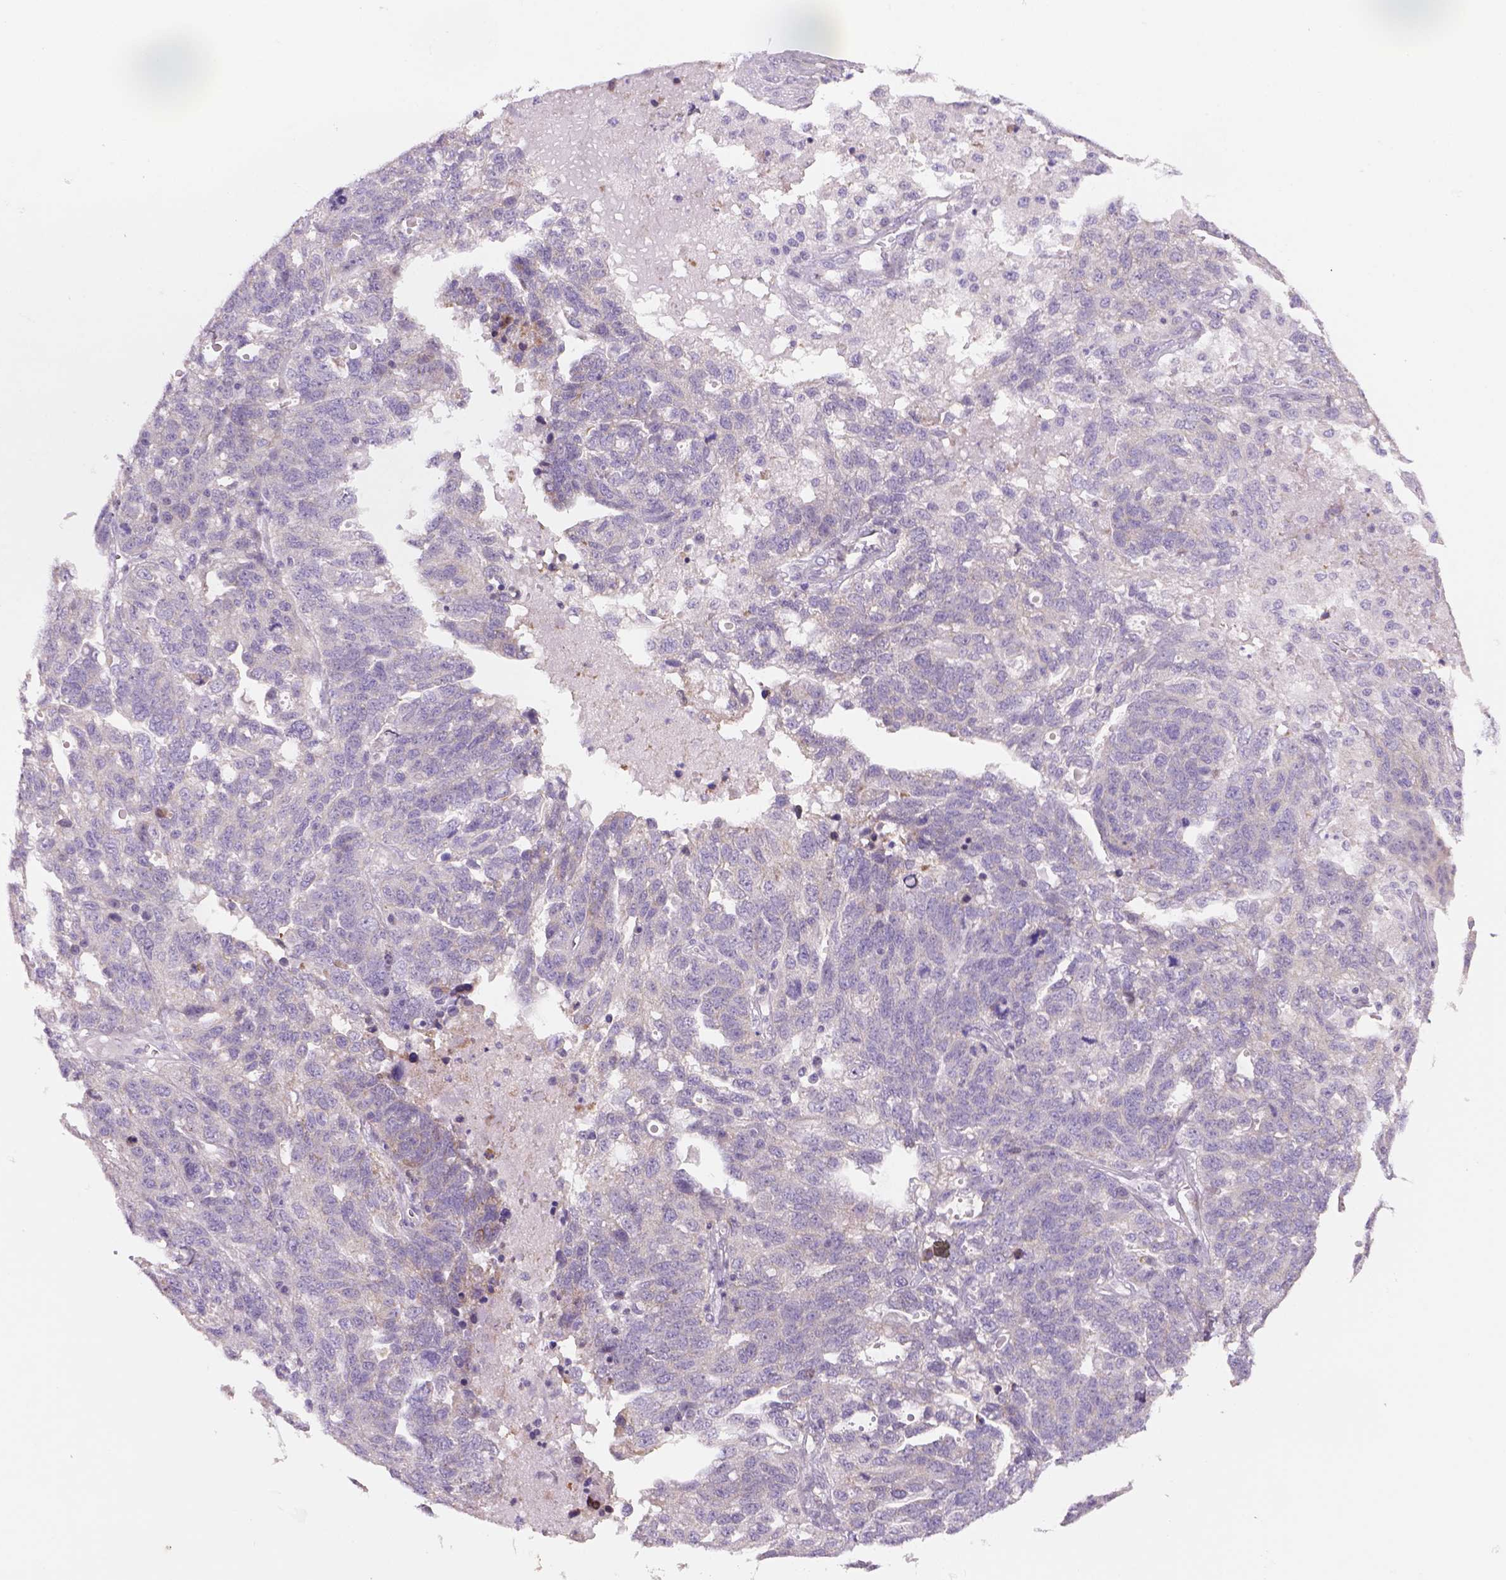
{"staining": {"intensity": "negative", "quantity": "none", "location": "none"}, "tissue": "ovarian cancer", "cell_type": "Tumor cells", "image_type": "cancer", "snomed": [{"axis": "morphology", "description": "Cystadenocarcinoma, serous, NOS"}, {"axis": "topography", "description": "Ovary"}], "caption": "Tumor cells are negative for brown protein staining in ovarian serous cystadenocarcinoma. (DAB (3,3'-diaminobenzidine) IHC visualized using brightfield microscopy, high magnification).", "gene": "ADGRV1", "patient": {"sex": "female", "age": 71}}